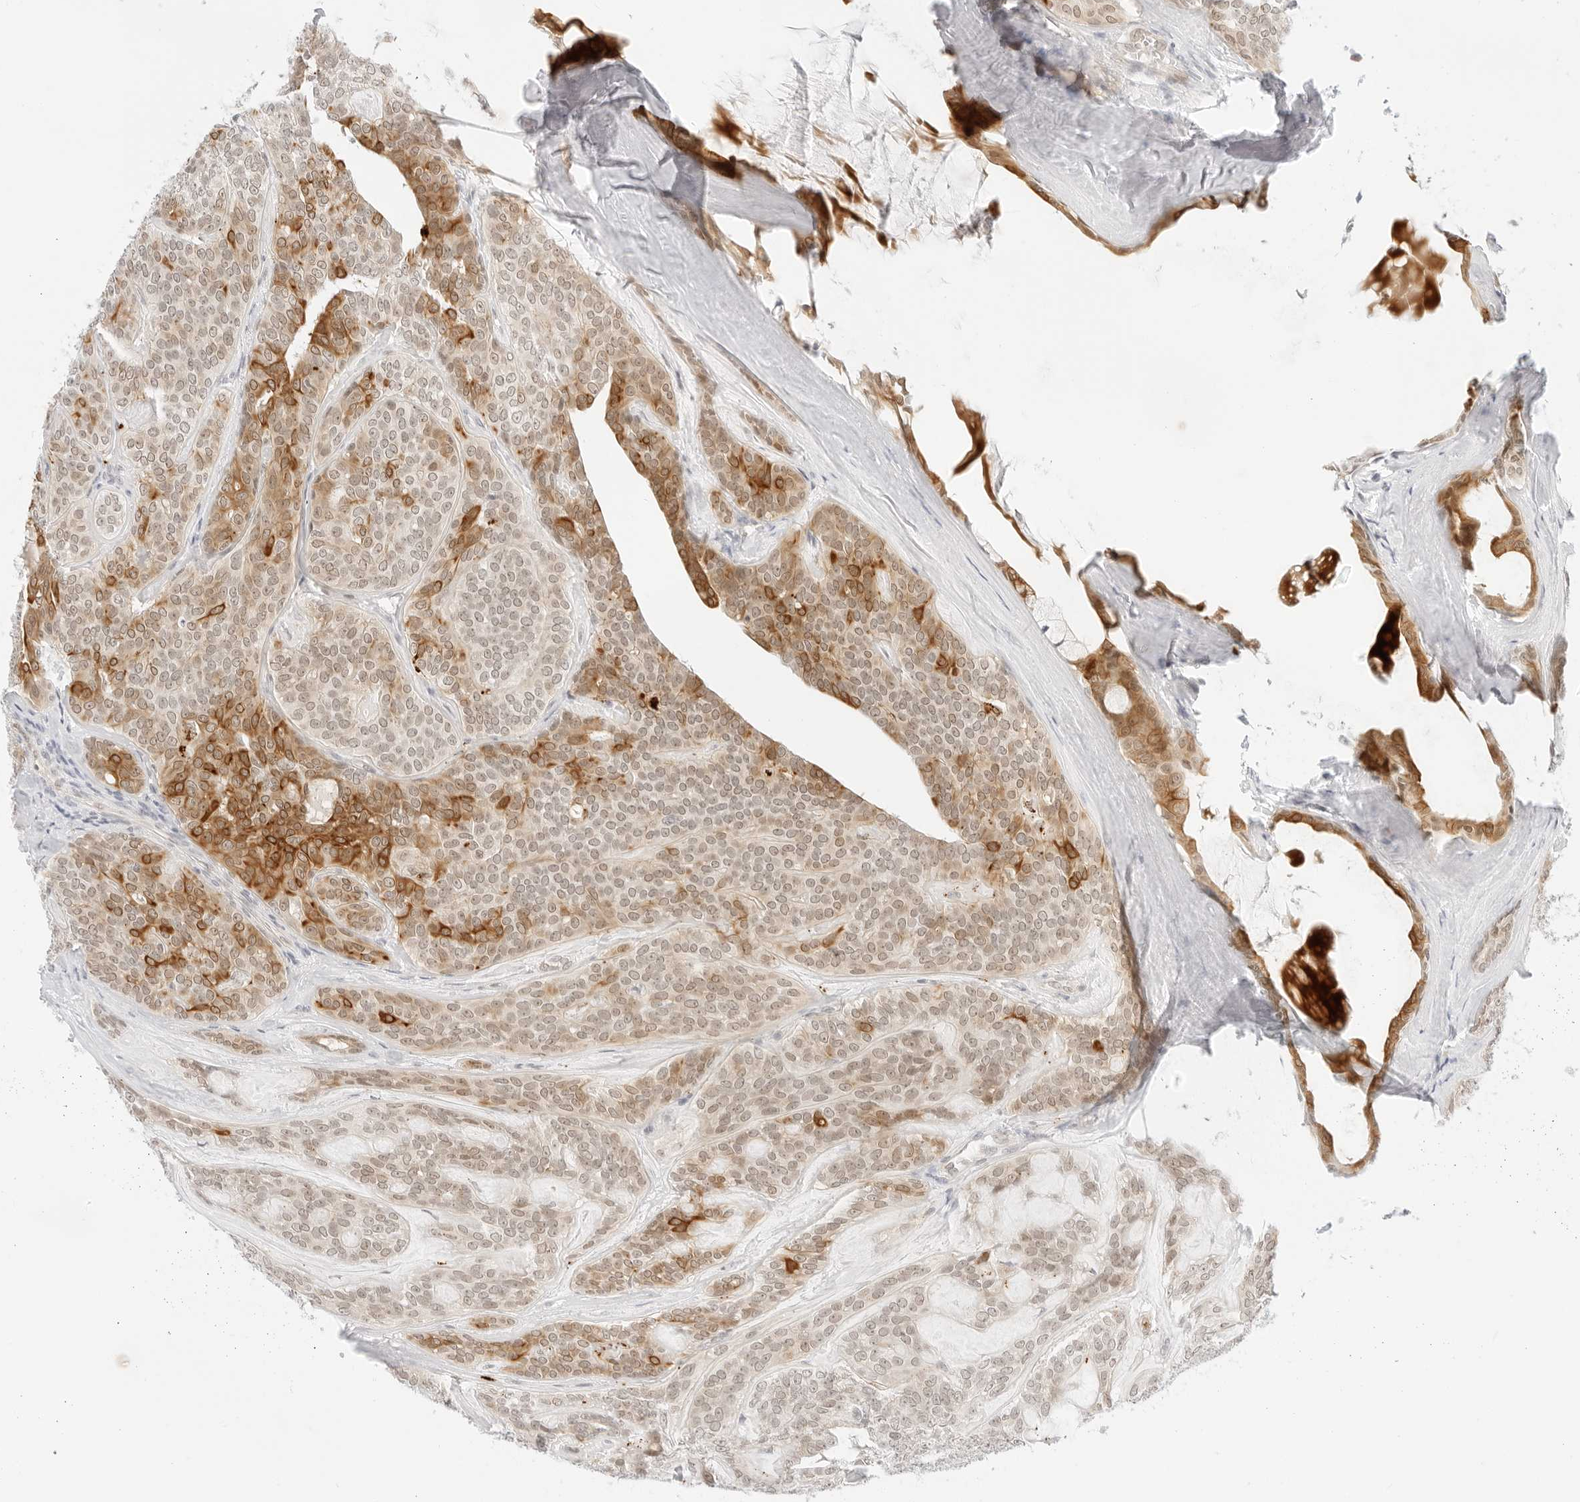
{"staining": {"intensity": "moderate", "quantity": "25%-75%", "location": "cytoplasmic/membranous,nuclear"}, "tissue": "head and neck cancer", "cell_type": "Tumor cells", "image_type": "cancer", "snomed": [{"axis": "morphology", "description": "Adenocarcinoma, NOS"}, {"axis": "topography", "description": "Head-Neck"}], "caption": "A micrograph showing moderate cytoplasmic/membranous and nuclear positivity in about 25%-75% of tumor cells in head and neck cancer (adenocarcinoma), as visualized by brown immunohistochemical staining.", "gene": "POLR3C", "patient": {"sex": "male", "age": 66}}